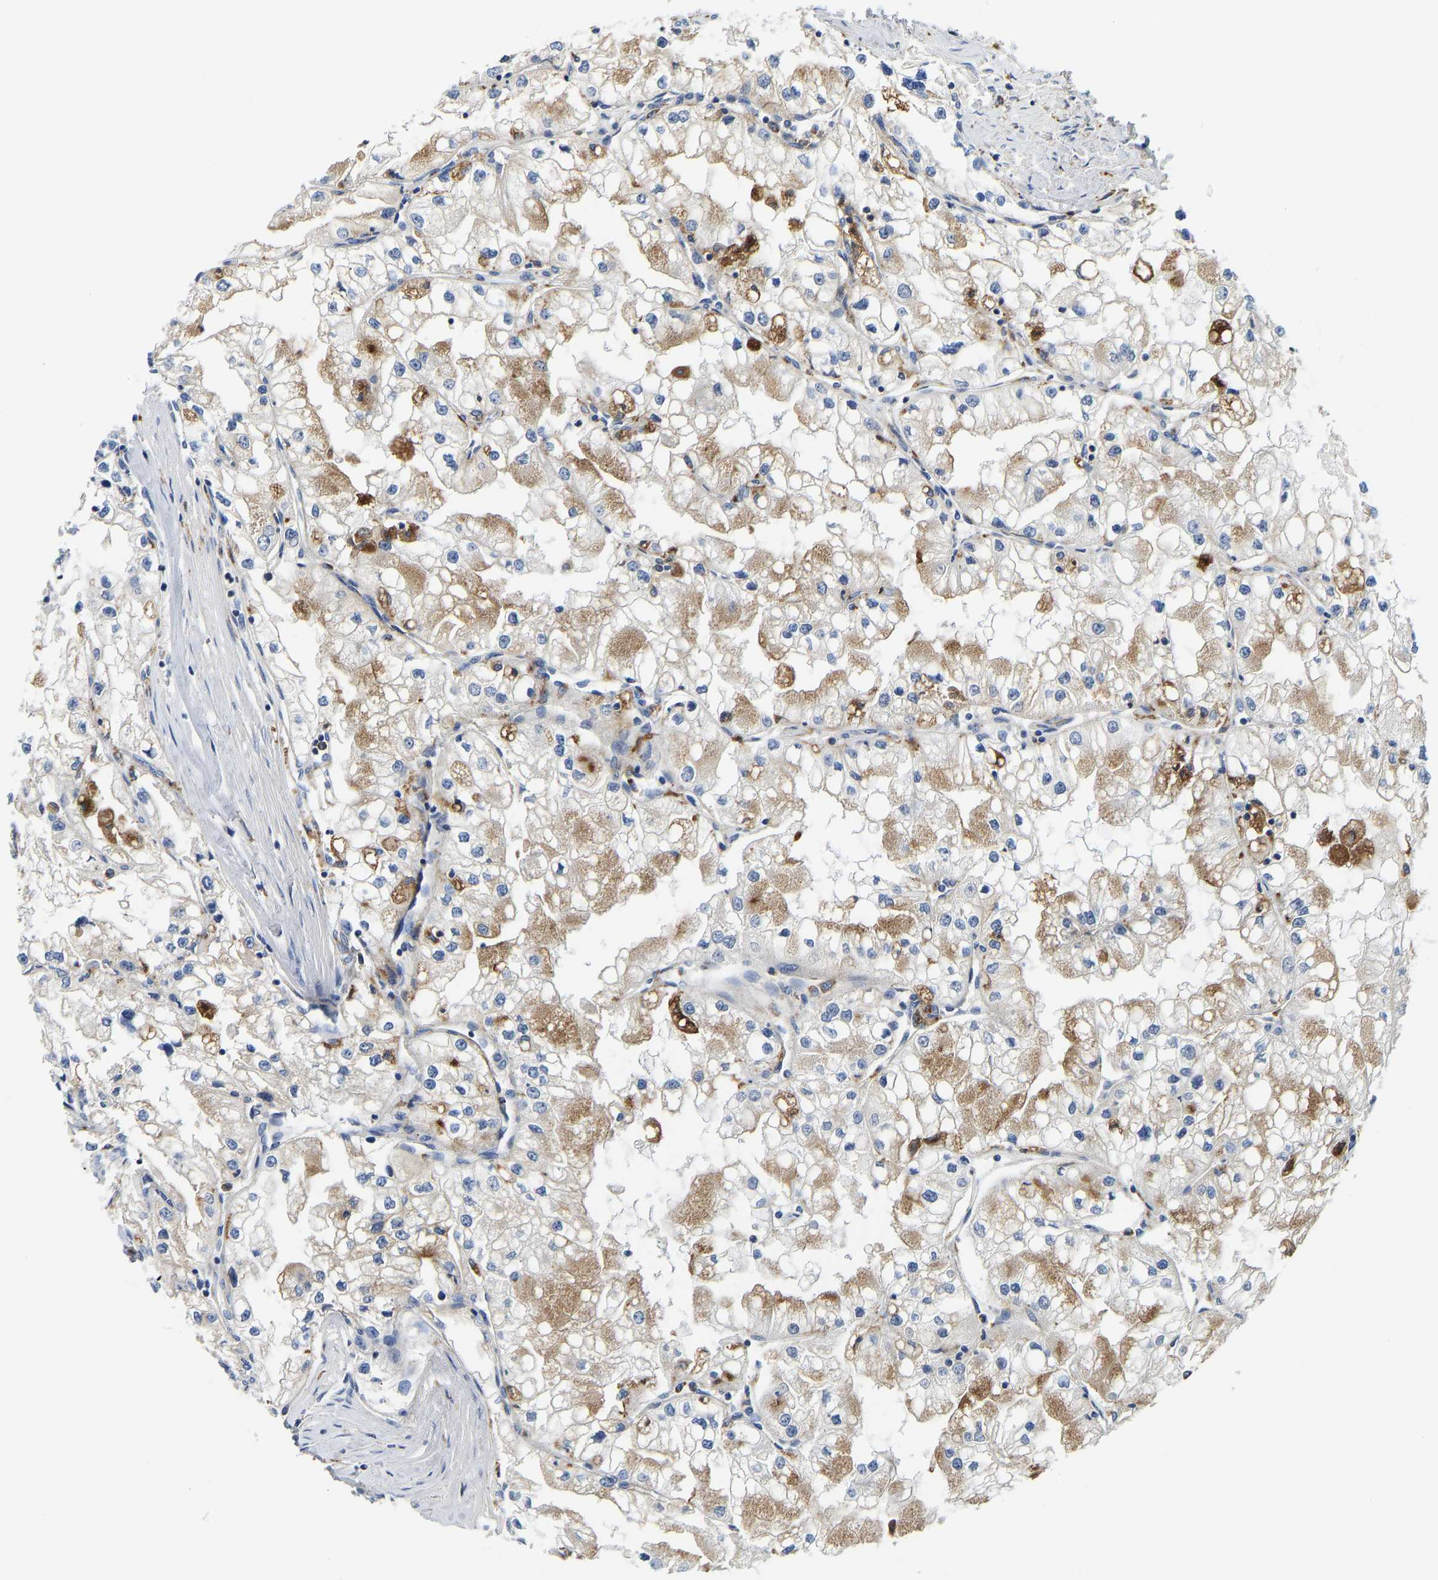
{"staining": {"intensity": "moderate", "quantity": "25%-75%", "location": "cytoplasmic/membranous"}, "tissue": "renal cancer", "cell_type": "Tumor cells", "image_type": "cancer", "snomed": [{"axis": "morphology", "description": "Adenocarcinoma, NOS"}, {"axis": "topography", "description": "Kidney"}], "caption": "Immunohistochemistry (IHC) of adenocarcinoma (renal) displays medium levels of moderate cytoplasmic/membranous staining in about 25%-75% of tumor cells. (DAB IHC, brown staining for protein, blue staining for nuclei).", "gene": "ATP6V1E1", "patient": {"sex": "male", "age": 68}}